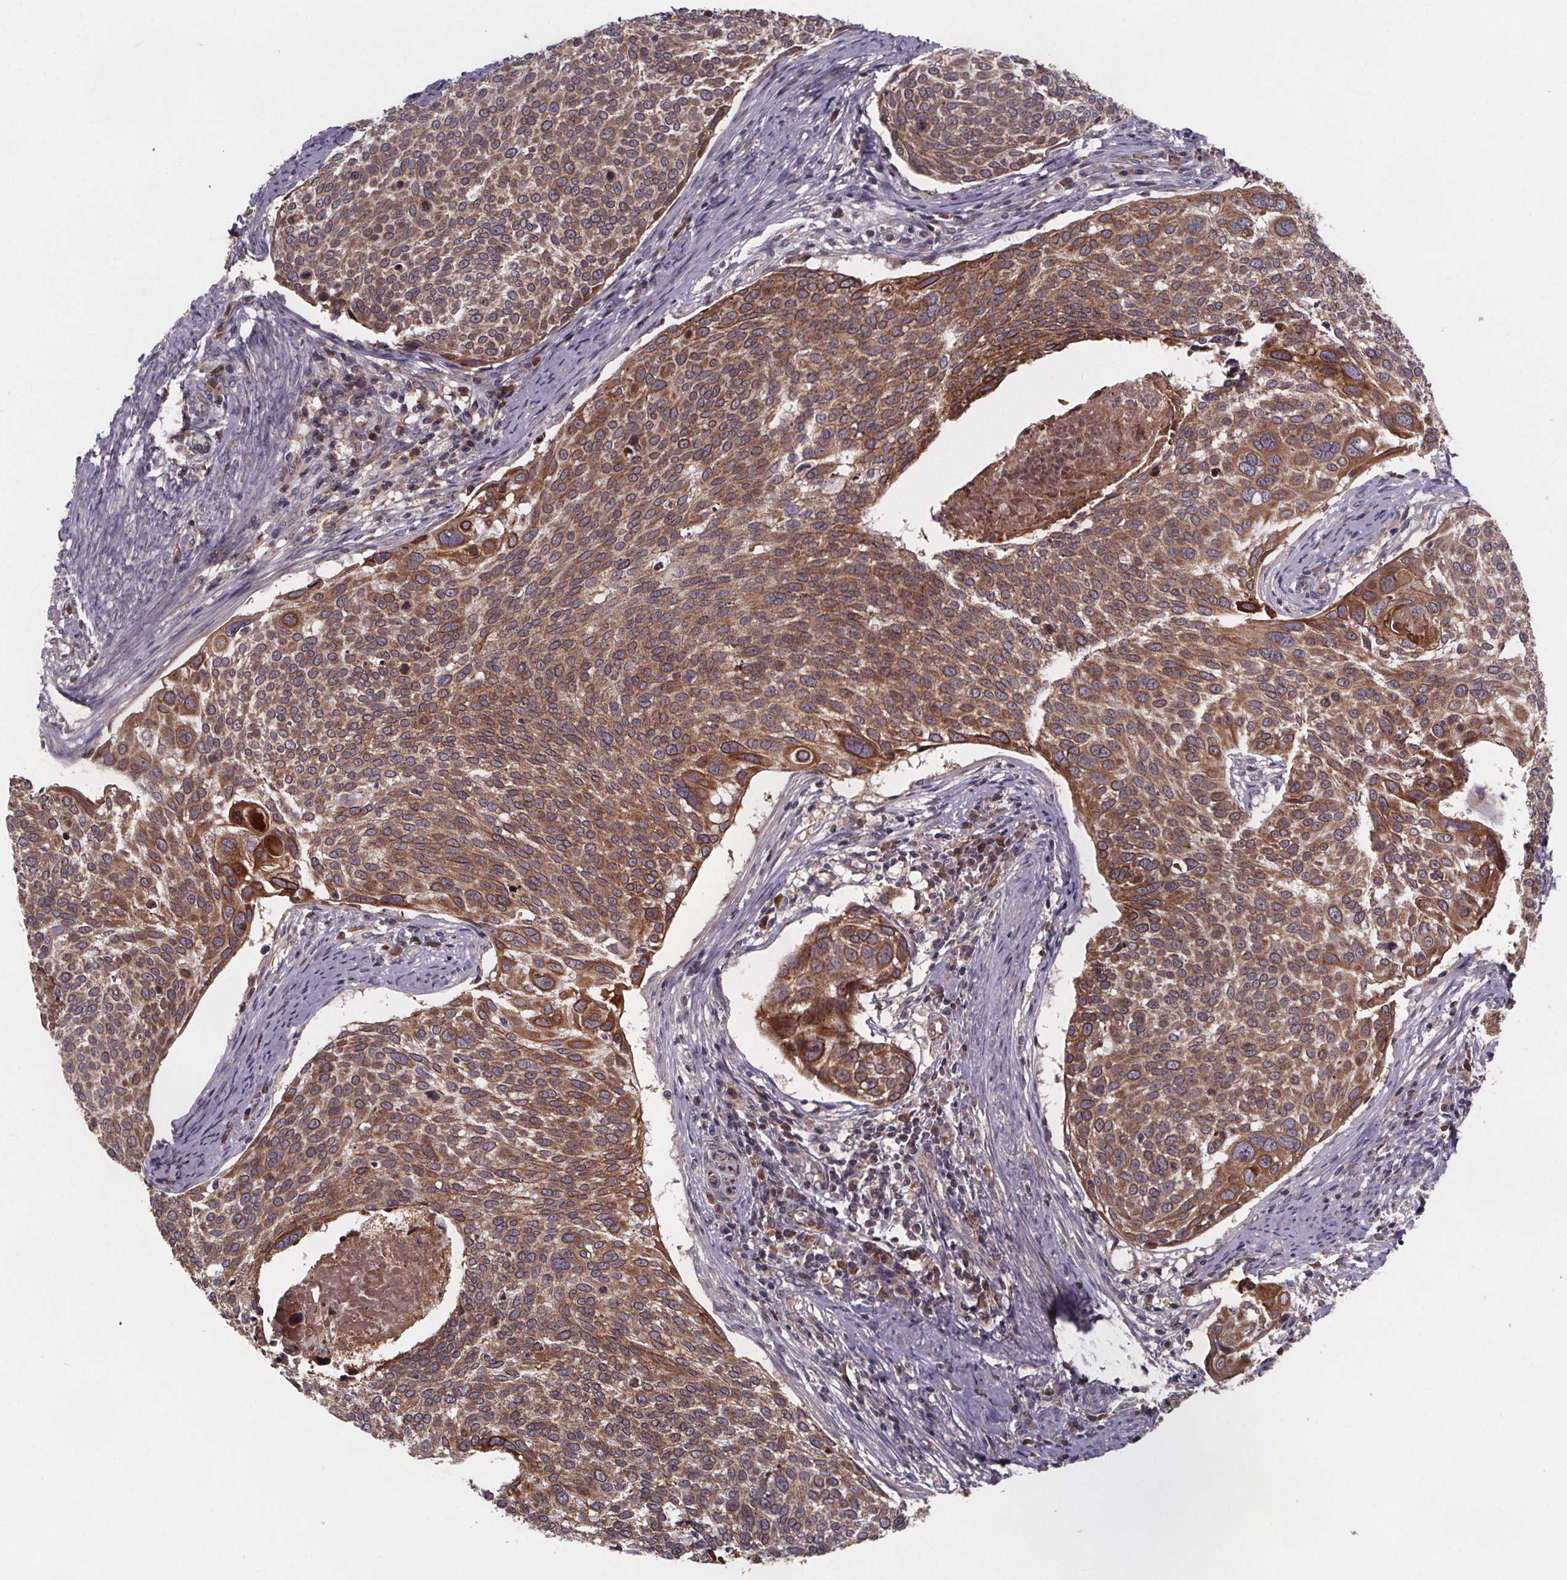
{"staining": {"intensity": "moderate", "quantity": ">75%", "location": "cytoplasmic/membranous"}, "tissue": "cervical cancer", "cell_type": "Tumor cells", "image_type": "cancer", "snomed": [{"axis": "morphology", "description": "Squamous cell carcinoma, NOS"}, {"axis": "topography", "description": "Cervix"}], "caption": "Protein staining of cervical cancer (squamous cell carcinoma) tissue exhibits moderate cytoplasmic/membranous staining in about >75% of tumor cells. (IHC, brightfield microscopy, high magnification).", "gene": "FASTKD3", "patient": {"sex": "female", "age": 39}}